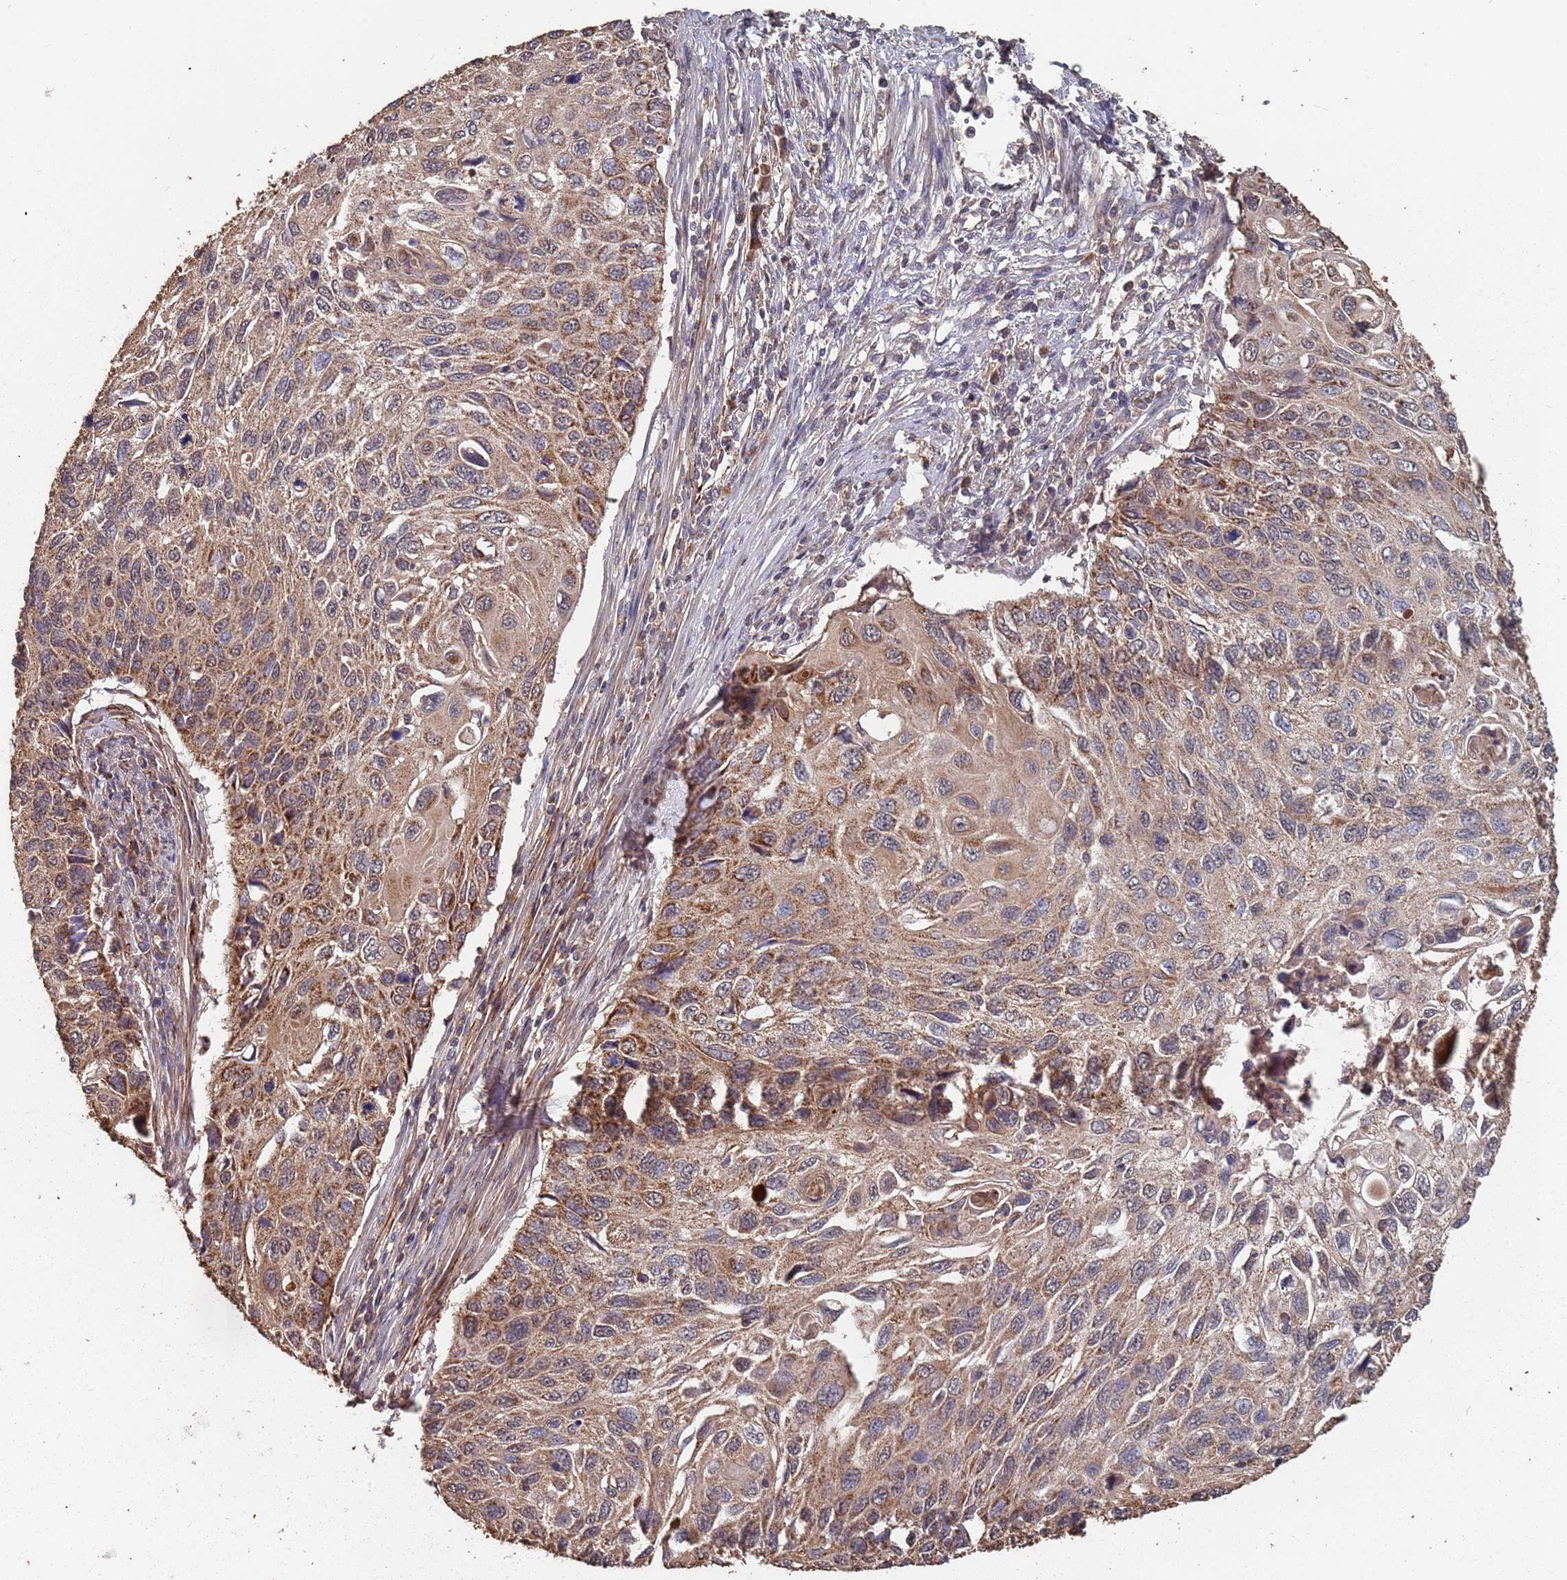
{"staining": {"intensity": "moderate", "quantity": ">75%", "location": "cytoplasmic/membranous"}, "tissue": "cervical cancer", "cell_type": "Tumor cells", "image_type": "cancer", "snomed": [{"axis": "morphology", "description": "Squamous cell carcinoma, NOS"}, {"axis": "topography", "description": "Cervix"}], "caption": "IHC histopathology image of neoplastic tissue: cervical cancer (squamous cell carcinoma) stained using IHC reveals medium levels of moderate protein expression localized specifically in the cytoplasmic/membranous of tumor cells, appearing as a cytoplasmic/membranous brown color.", "gene": "PRORP", "patient": {"sex": "female", "age": 70}}